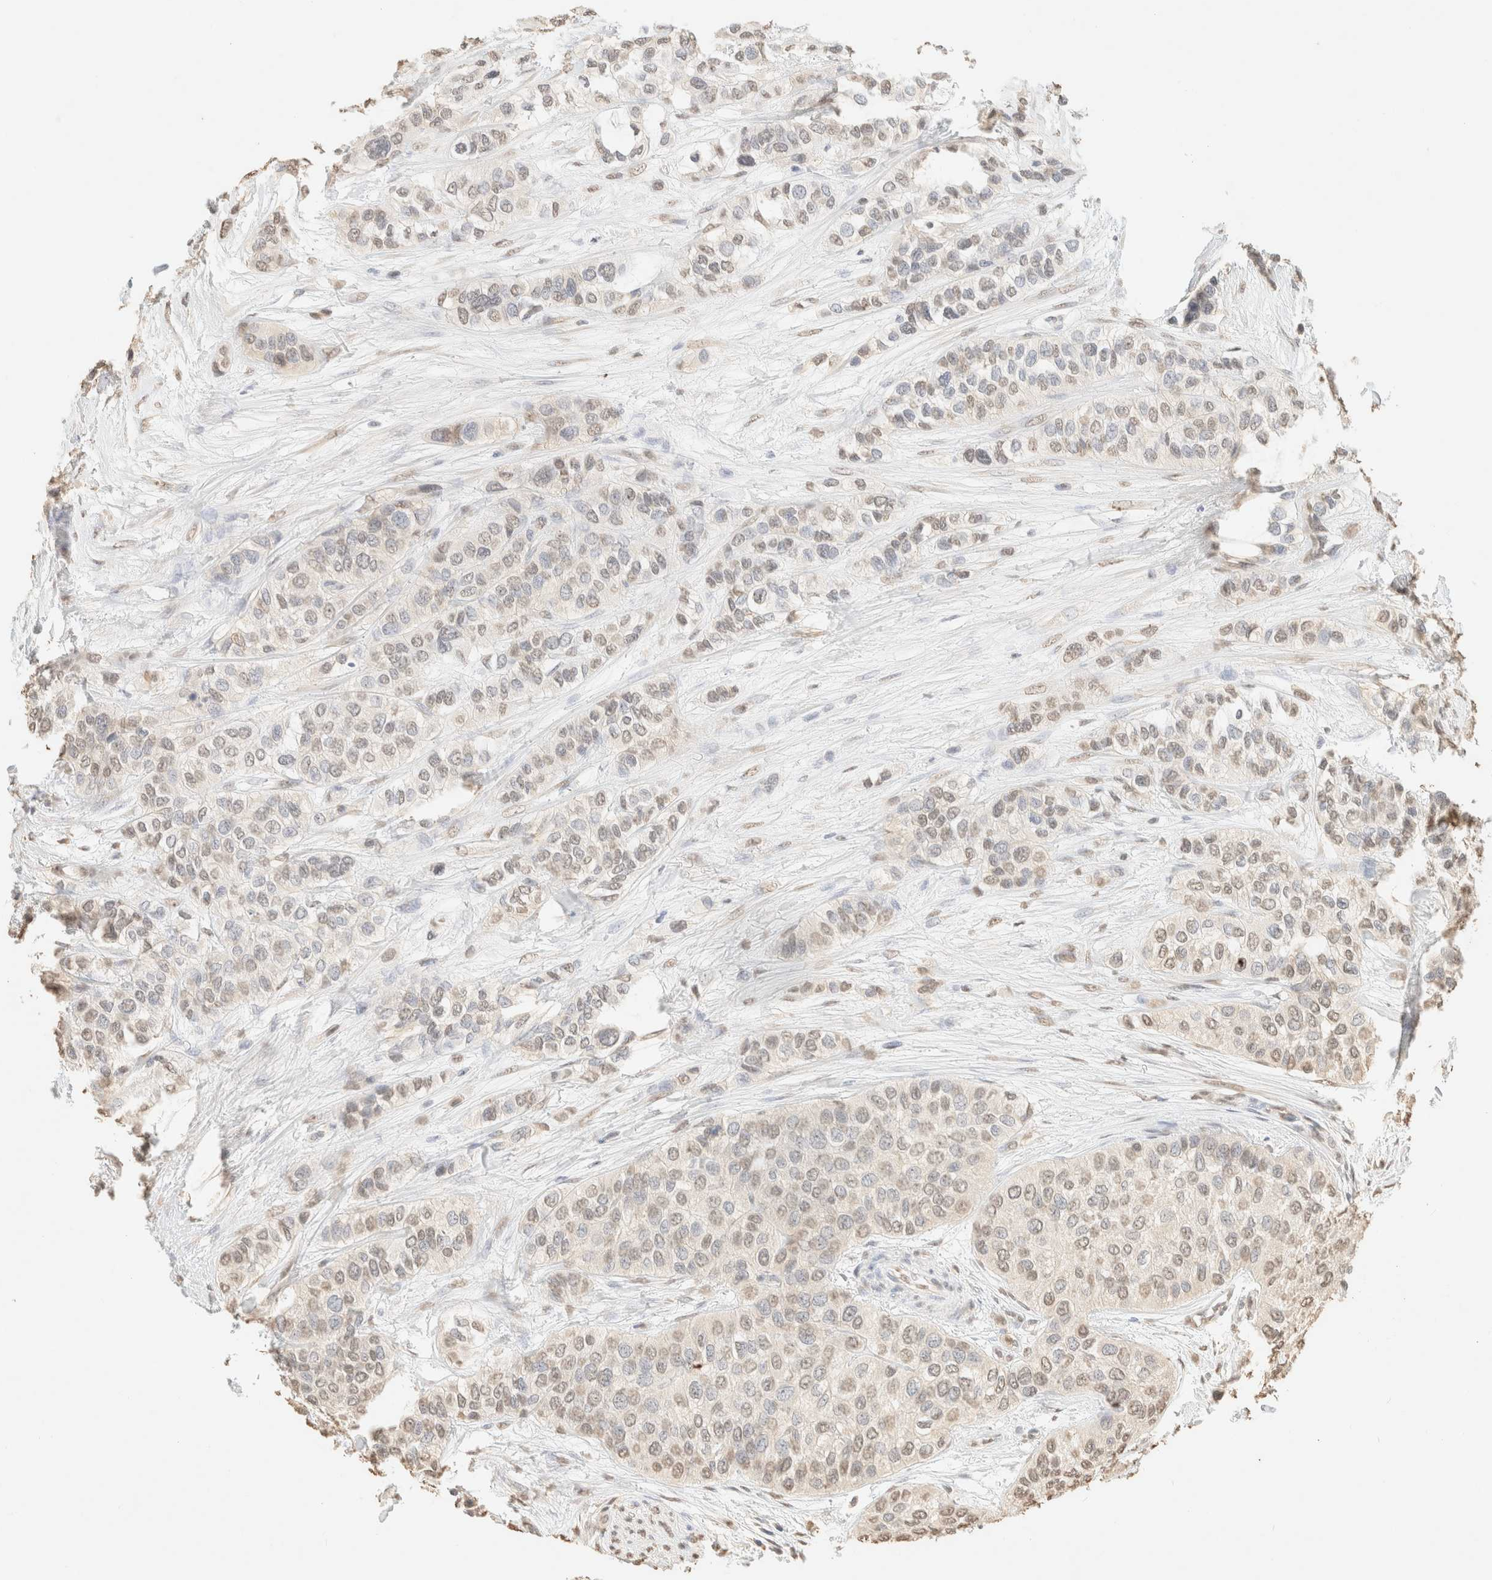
{"staining": {"intensity": "weak", "quantity": "25%-75%", "location": "nuclear"}, "tissue": "urothelial cancer", "cell_type": "Tumor cells", "image_type": "cancer", "snomed": [{"axis": "morphology", "description": "Urothelial carcinoma, High grade"}, {"axis": "topography", "description": "Urinary bladder"}], "caption": "Urothelial cancer tissue shows weak nuclear expression in approximately 25%-75% of tumor cells, visualized by immunohistochemistry.", "gene": "S100A13", "patient": {"sex": "female", "age": 56}}